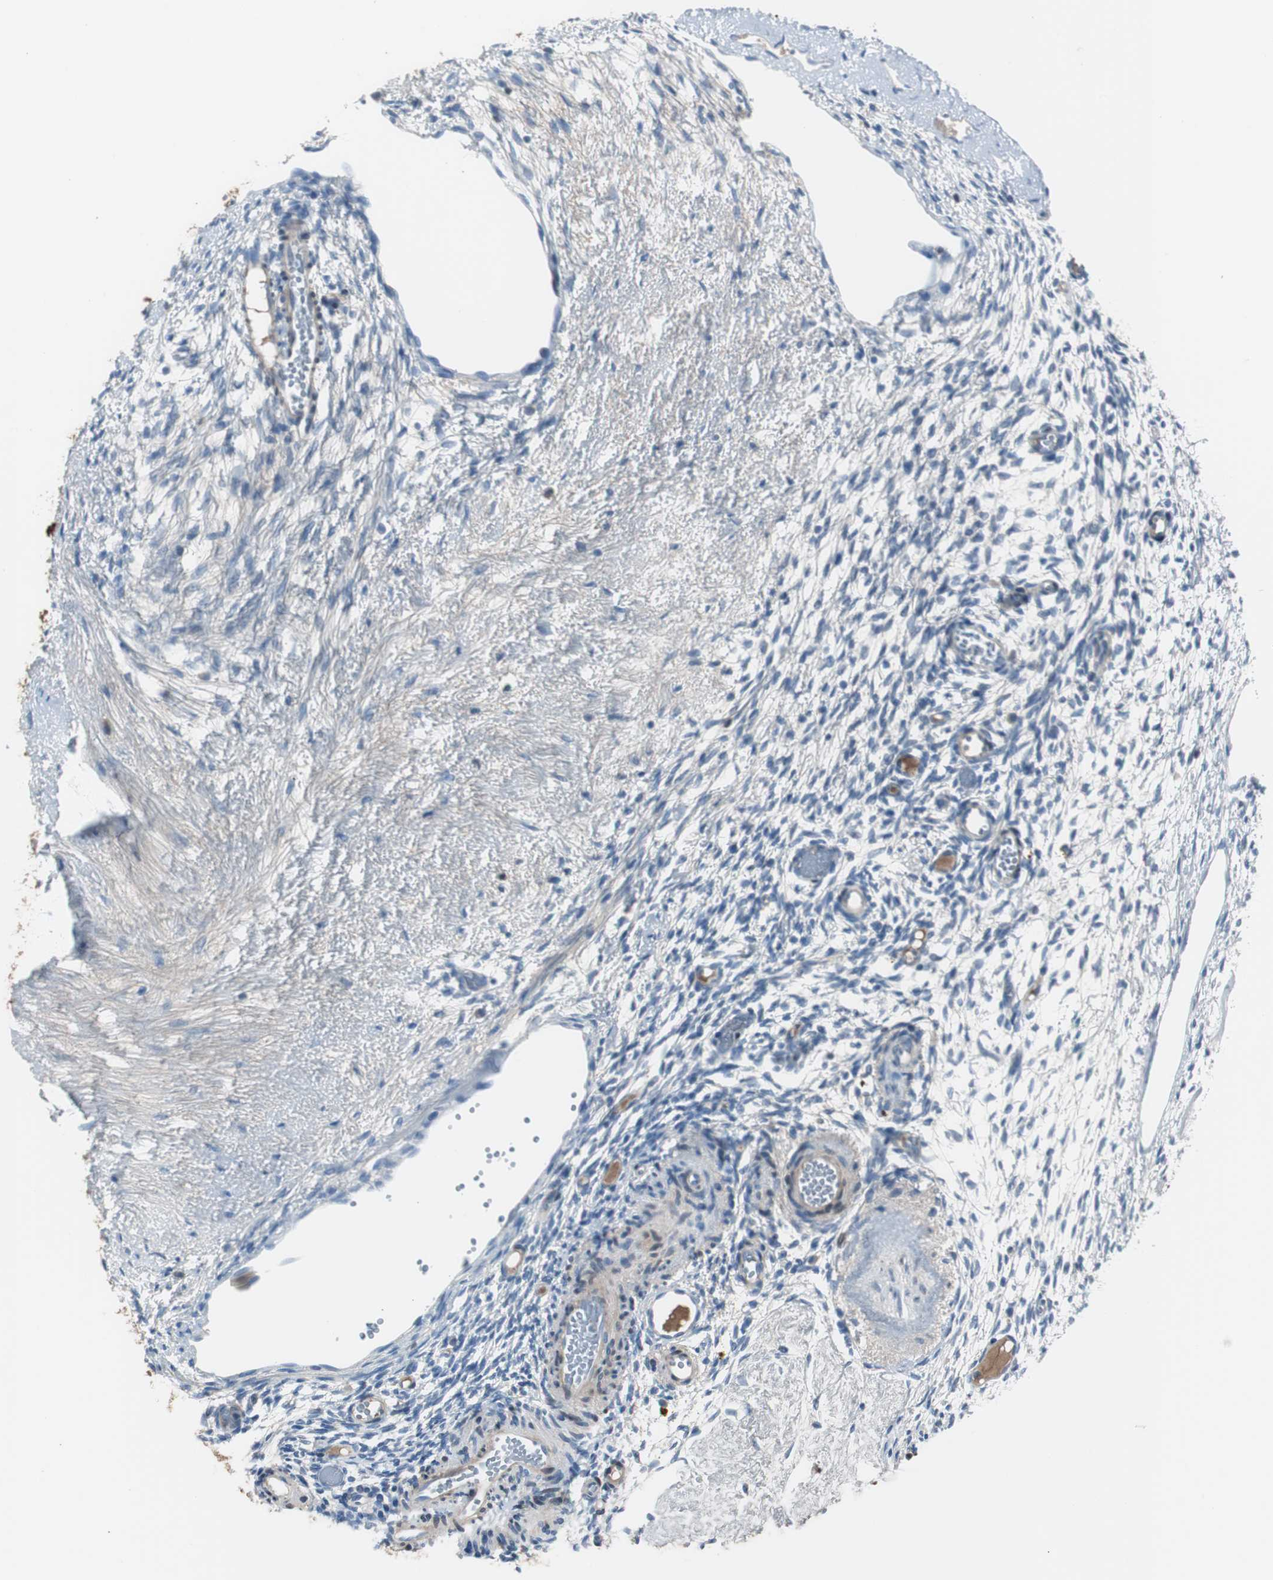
{"staining": {"intensity": "negative", "quantity": "none", "location": "none"}, "tissue": "ovary", "cell_type": "Ovarian stroma cells", "image_type": "normal", "snomed": [{"axis": "morphology", "description": "Normal tissue, NOS"}, {"axis": "topography", "description": "Ovary"}], "caption": "The histopathology image exhibits no staining of ovarian stroma cells in benign ovary. The staining was performed using DAB (3,3'-diaminobenzidine) to visualize the protein expression in brown, while the nuclei were stained in blue with hematoxylin (Magnification: 20x).", "gene": "SERPINF1", "patient": {"sex": "female", "age": 35}}